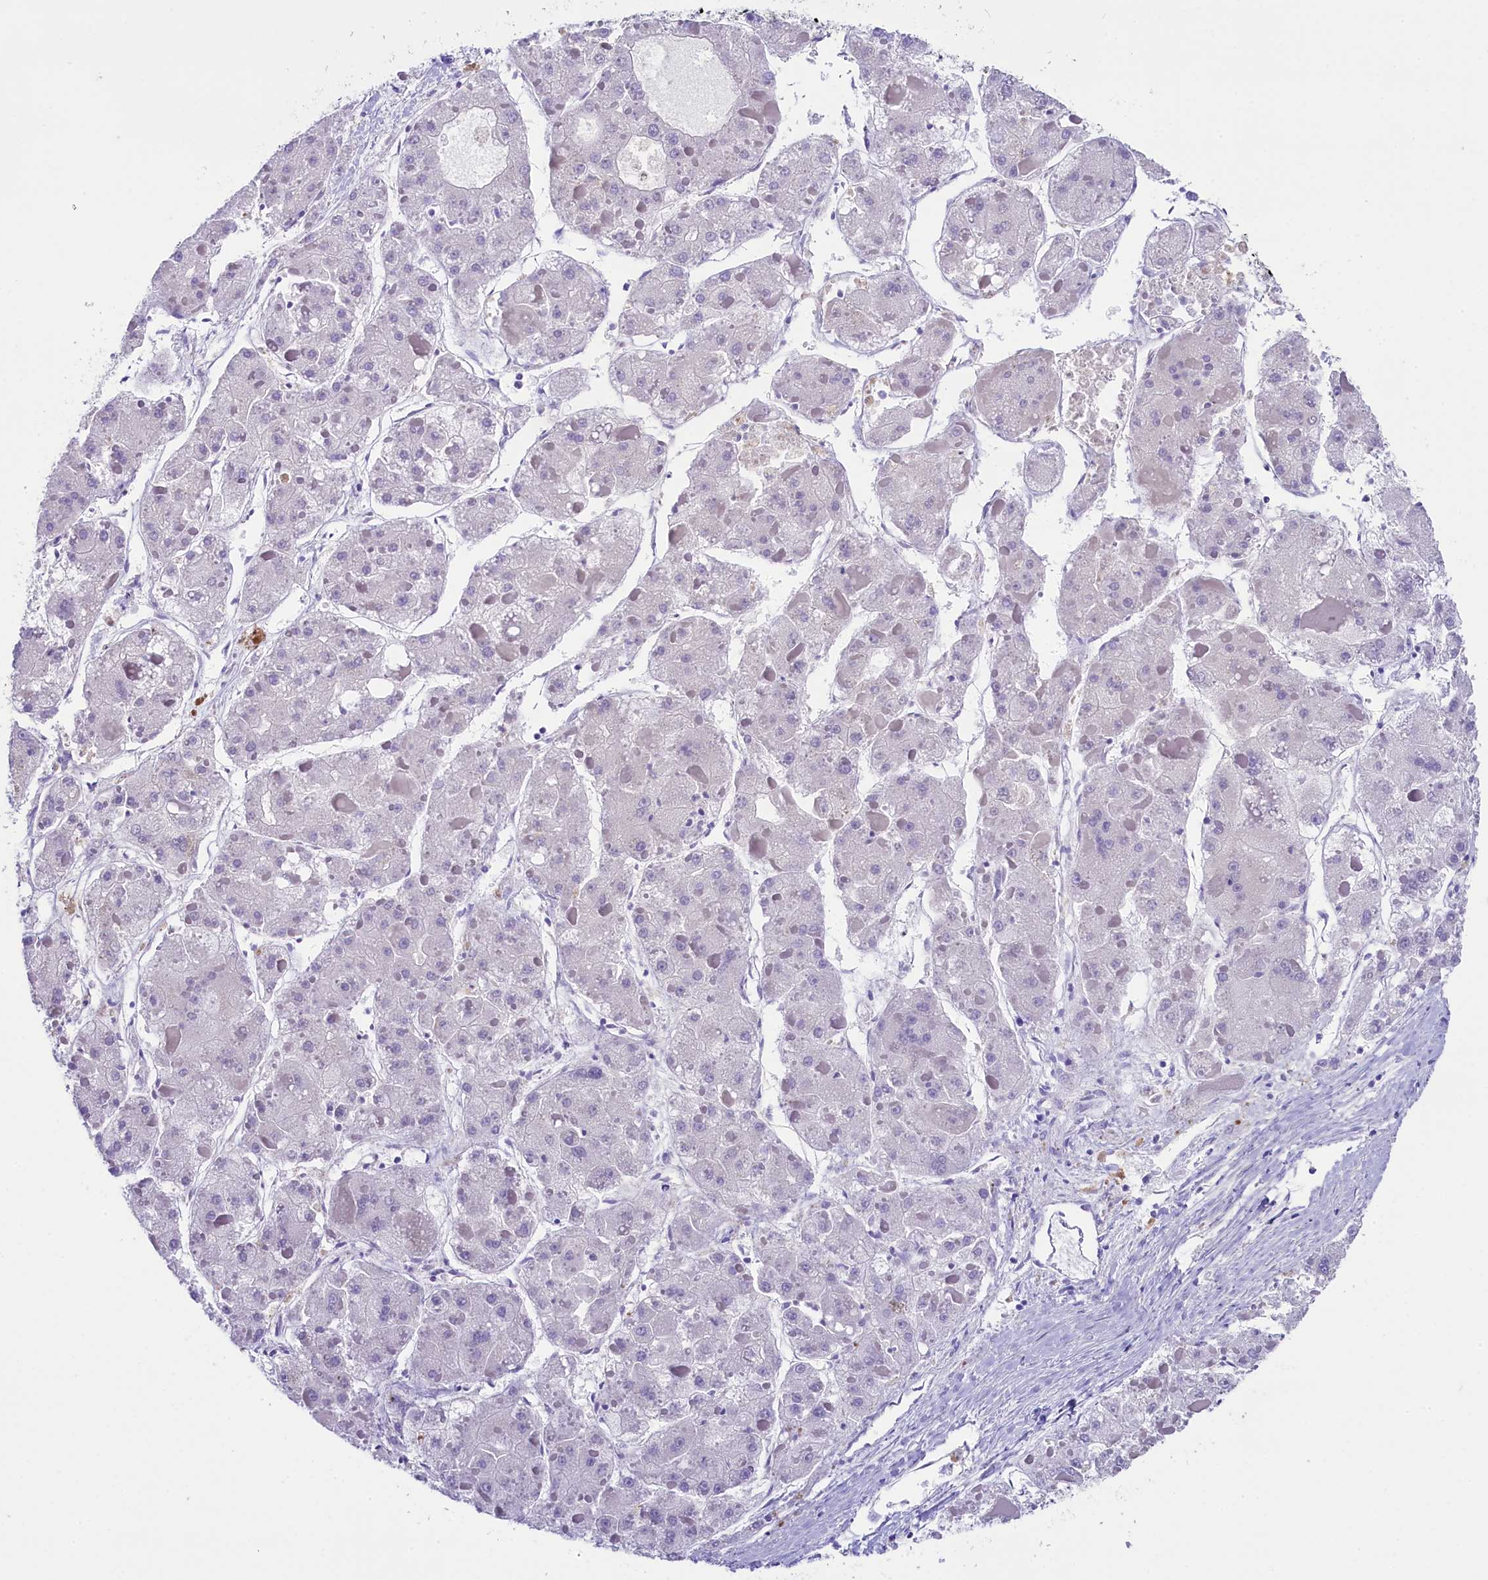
{"staining": {"intensity": "negative", "quantity": "none", "location": "none"}, "tissue": "liver cancer", "cell_type": "Tumor cells", "image_type": "cancer", "snomed": [{"axis": "morphology", "description": "Carcinoma, Hepatocellular, NOS"}, {"axis": "topography", "description": "Liver"}], "caption": "A micrograph of liver hepatocellular carcinoma stained for a protein reveals no brown staining in tumor cells.", "gene": "SKIDA1", "patient": {"sex": "female", "age": 73}}